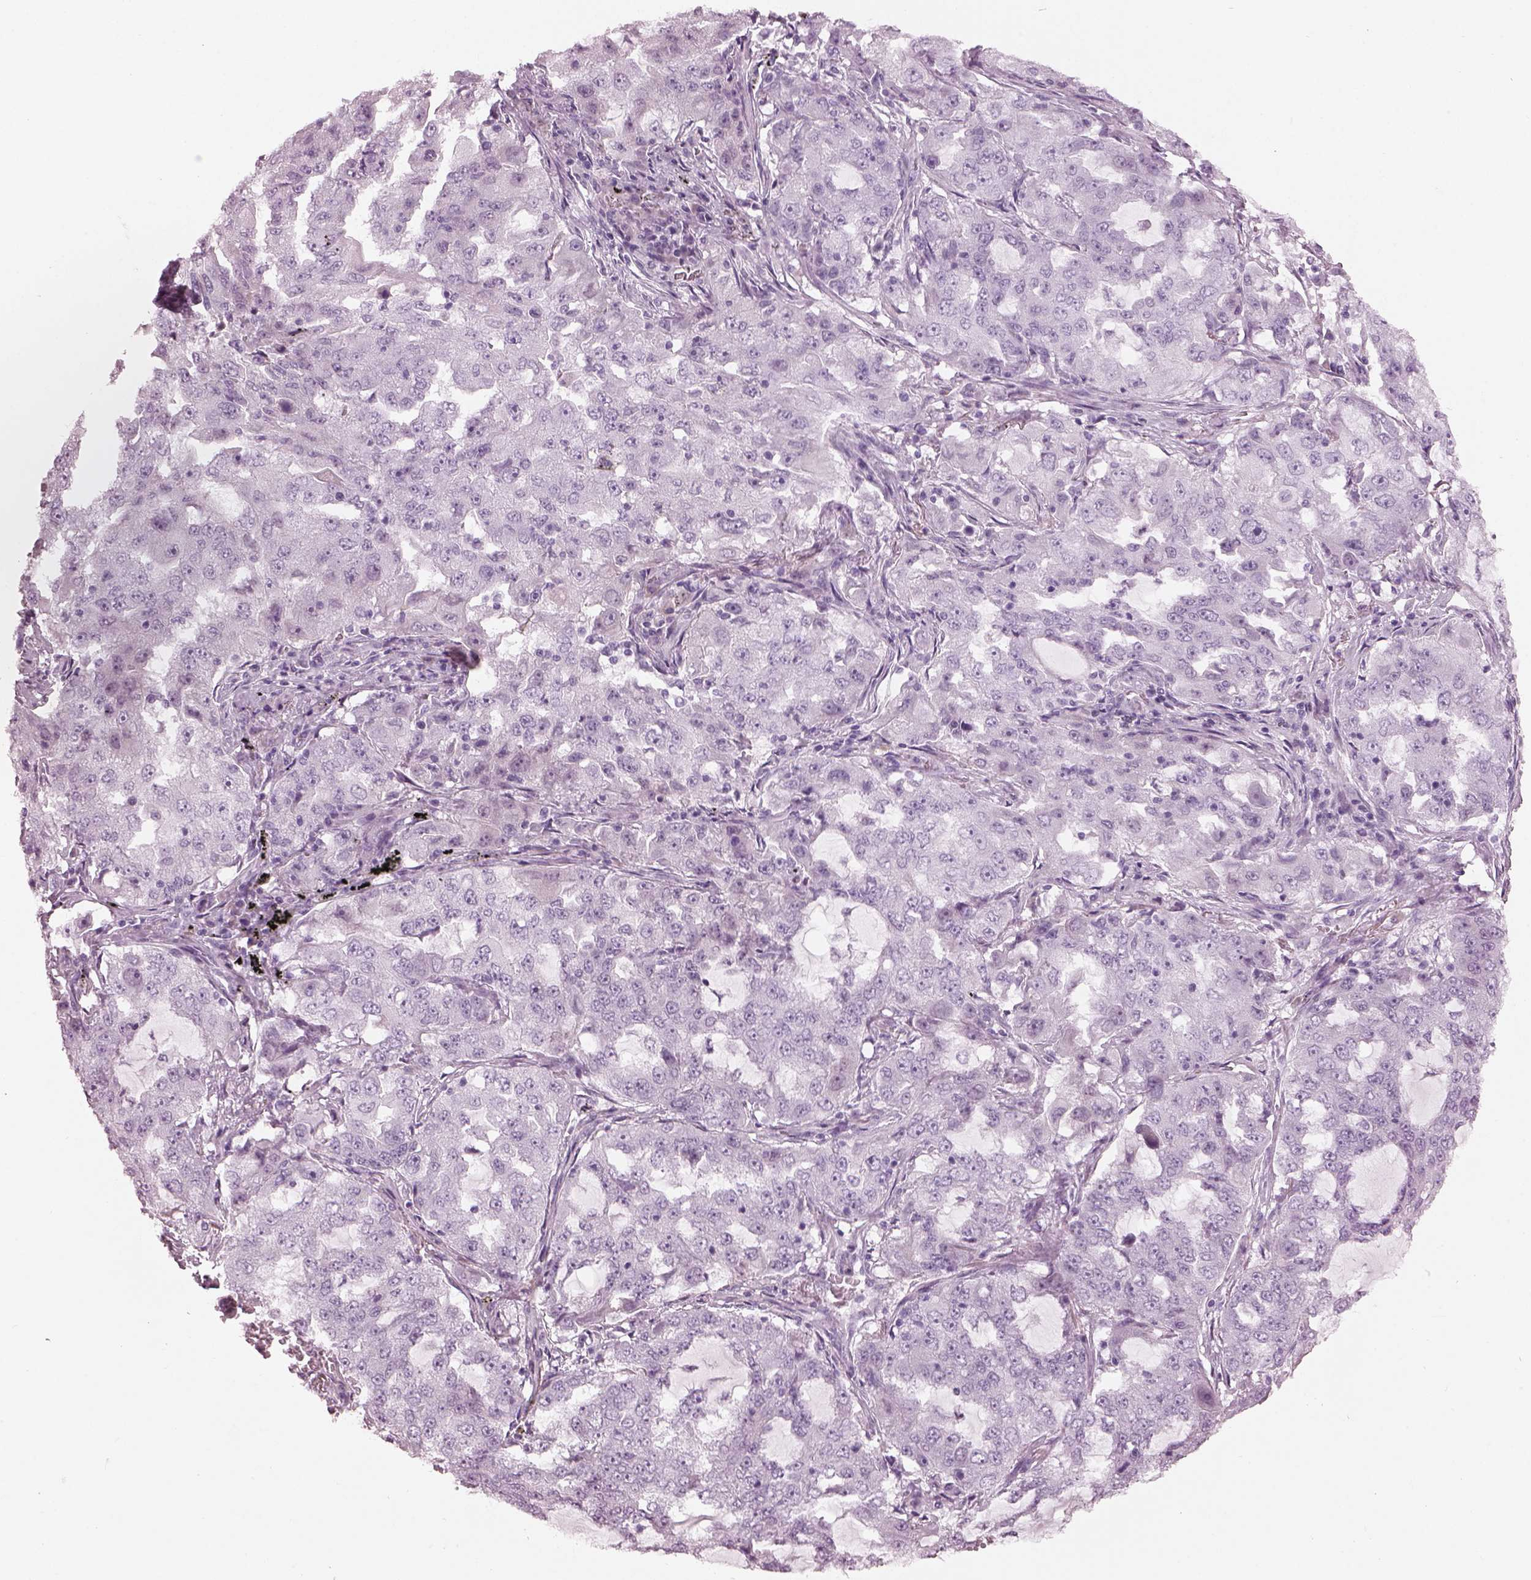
{"staining": {"intensity": "negative", "quantity": "none", "location": "none"}, "tissue": "lung cancer", "cell_type": "Tumor cells", "image_type": "cancer", "snomed": [{"axis": "morphology", "description": "Adenocarcinoma, NOS"}, {"axis": "topography", "description": "Lung"}], "caption": "This is an immunohistochemistry (IHC) micrograph of human lung adenocarcinoma. There is no expression in tumor cells.", "gene": "HYDIN", "patient": {"sex": "female", "age": 61}}